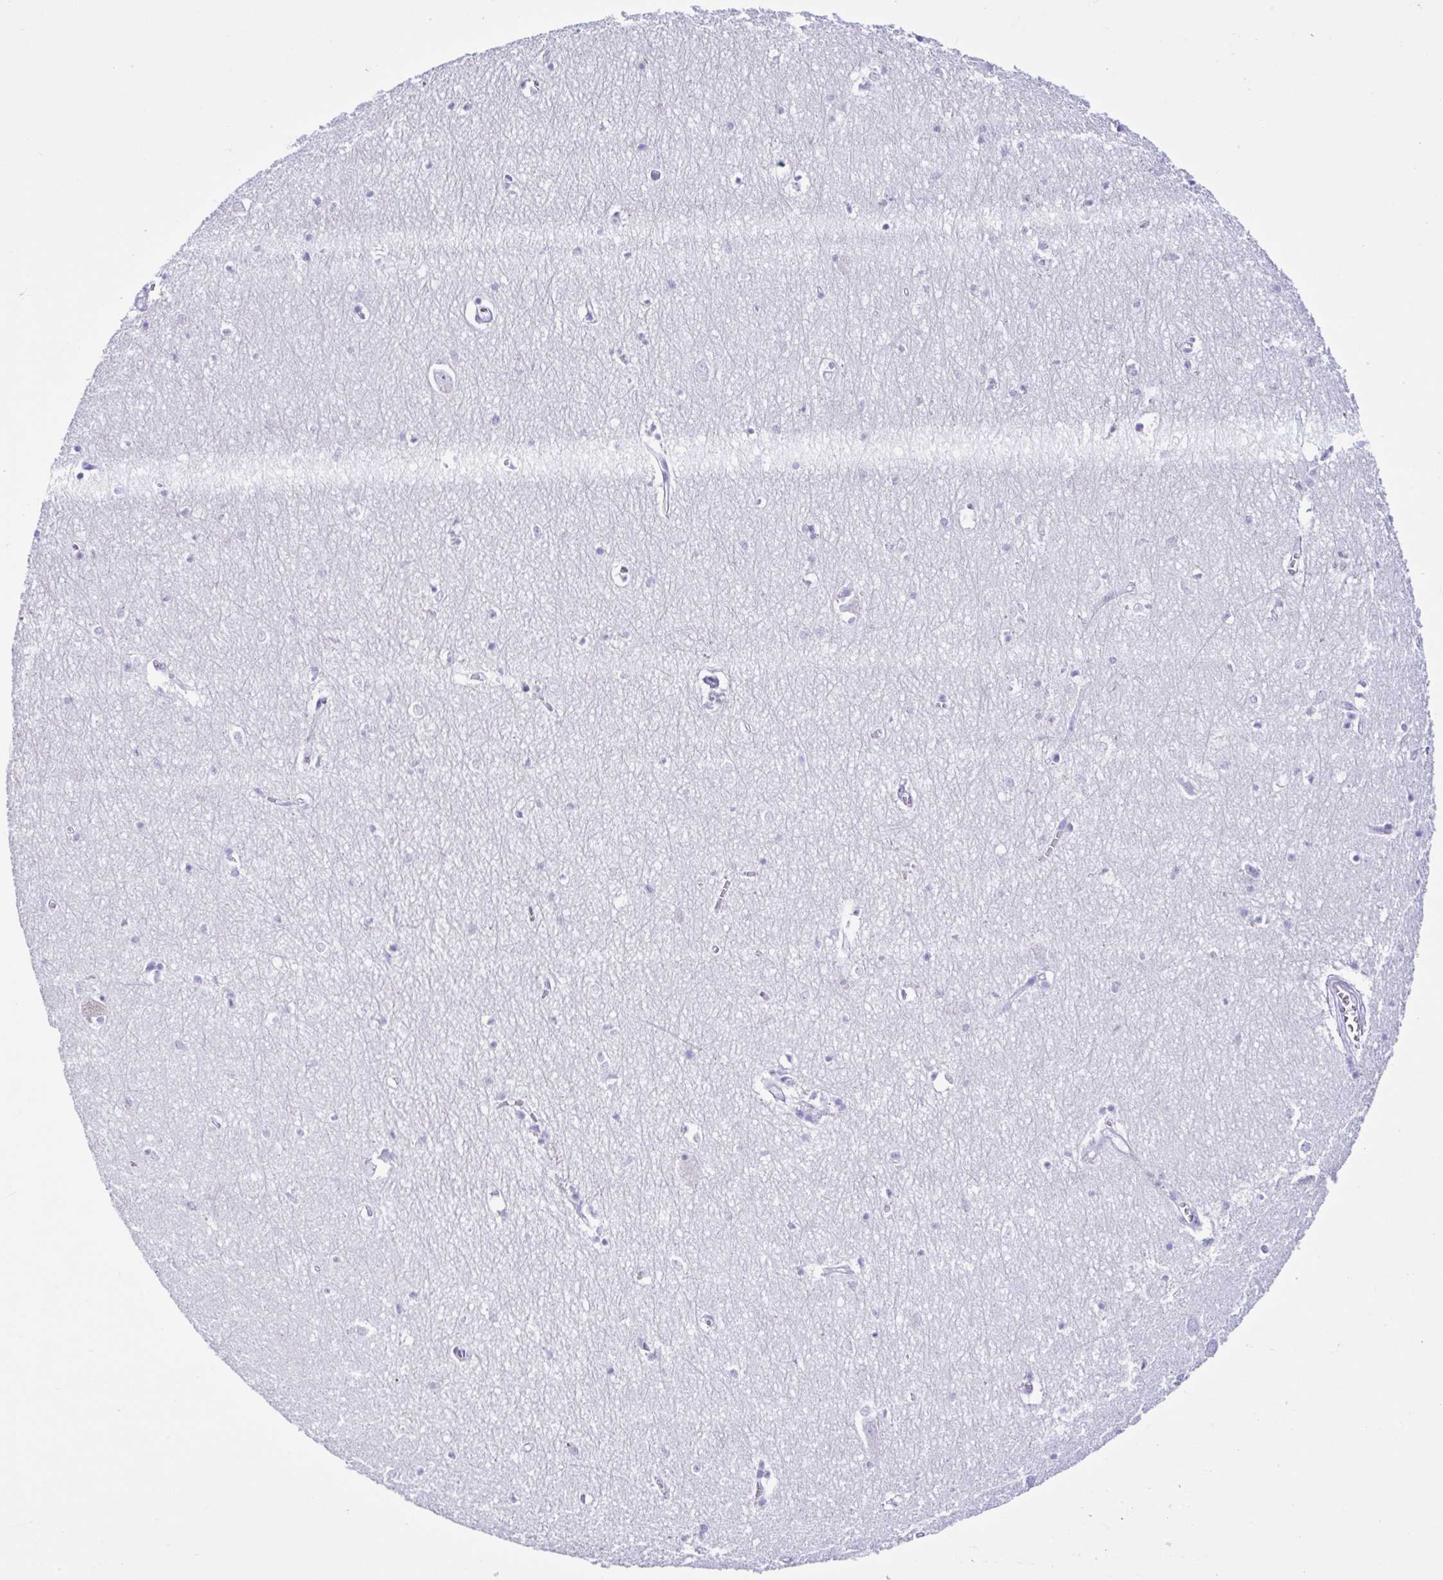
{"staining": {"intensity": "negative", "quantity": "none", "location": "none"}, "tissue": "hippocampus", "cell_type": "Glial cells", "image_type": "normal", "snomed": [{"axis": "morphology", "description": "Normal tissue, NOS"}, {"axis": "topography", "description": "Hippocampus"}], "caption": "IHC image of normal hippocampus: human hippocampus stained with DAB demonstrates no significant protein staining in glial cells.", "gene": "PIGF", "patient": {"sex": "female", "age": 64}}